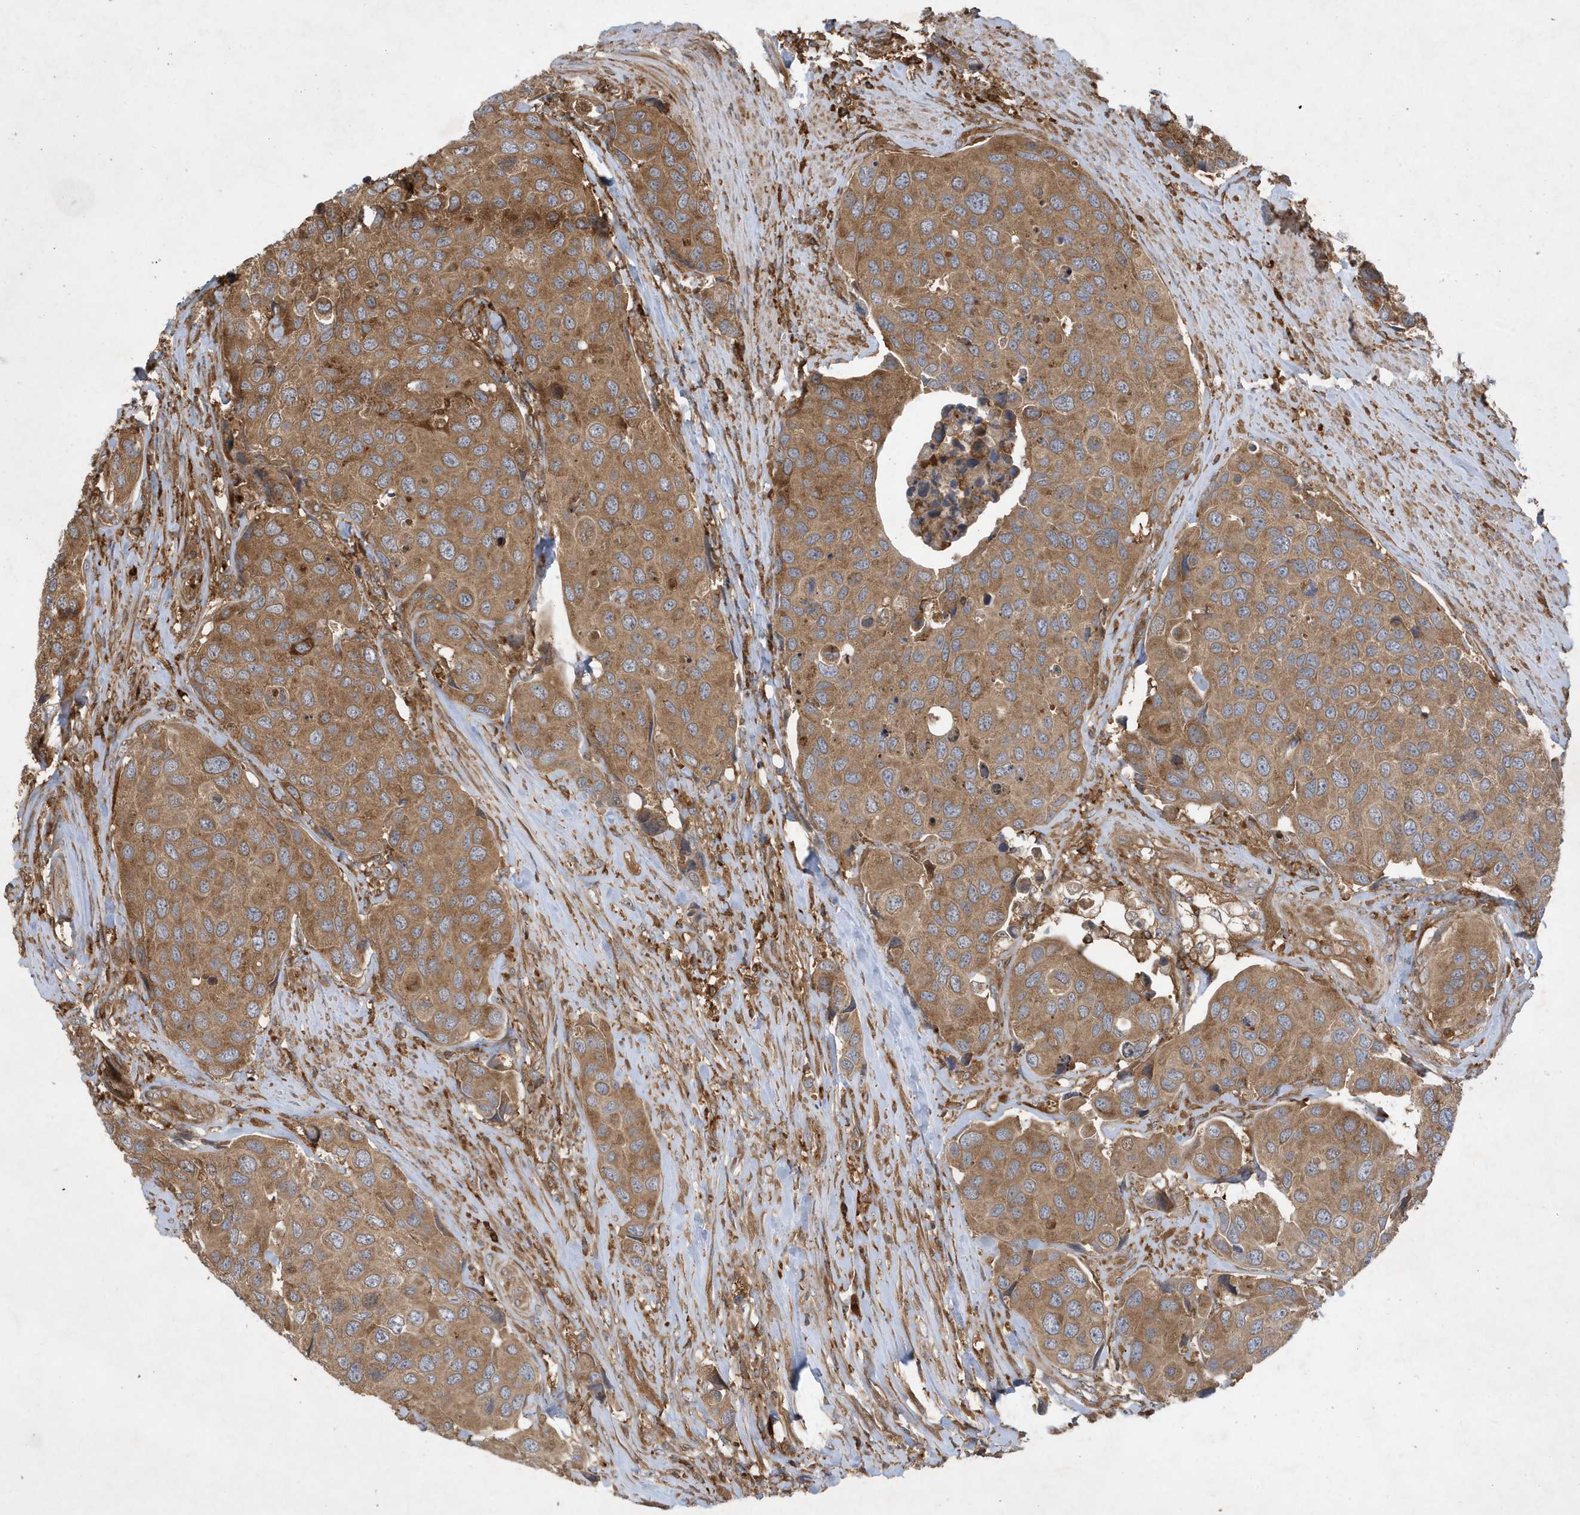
{"staining": {"intensity": "moderate", "quantity": ">75%", "location": "cytoplasmic/membranous"}, "tissue": "urothelial cancer", "cell_type": "Tumor cells", "image_type": "cancer", "snomed": [{"axis": "morphology", "description": "Urothelial carcinoma, High grade"}, {"axis": "topography", "description": "Urinary bladder"}], "caption": "A photomicrograph of human urothelial cancer stained for a protein reveals moderate cytoplasmic/membranous brown staining in tumor cells.", "gene": "LAPTM4A", "patient": {"sex": "male", "age": 74}}